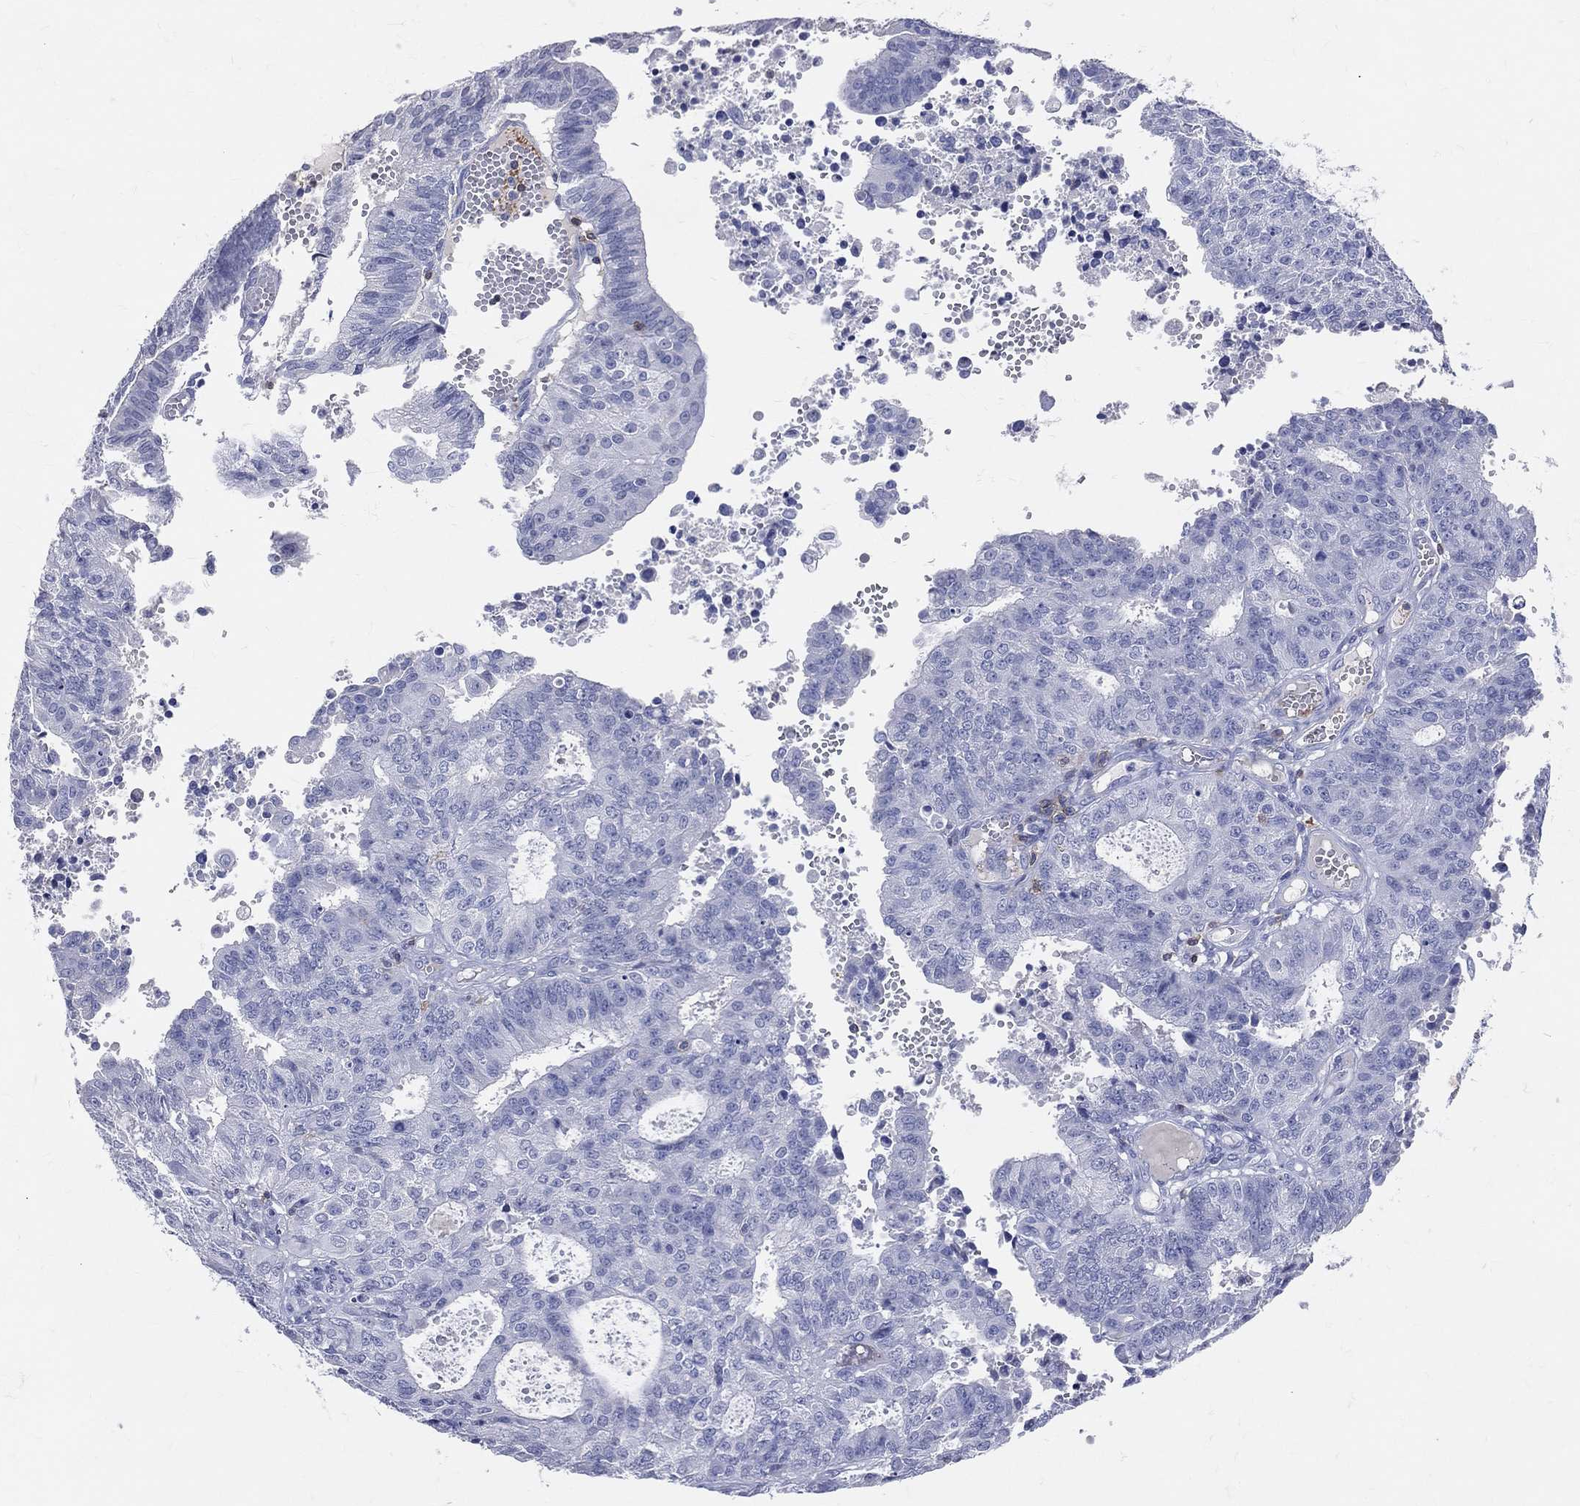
{"staining": {"intensity": "negative", "quantity": "none", "location": "none"}, "tissue": "endometrial cancer", "cell_type": "Tumor cells", "image_type": "cancer", "snomed": [{"axis": "morphology", "description": "Adenocarcinoma, NOS"}, {"axis": "topography", "description": "Endometrium"}], "caption": "A micrograph of endometrial adenocarcinoma stained for a protein reveals no brown staining in tumor cells.", "gene": "LAT", "patient": {"sex": "female", "age": 82}}